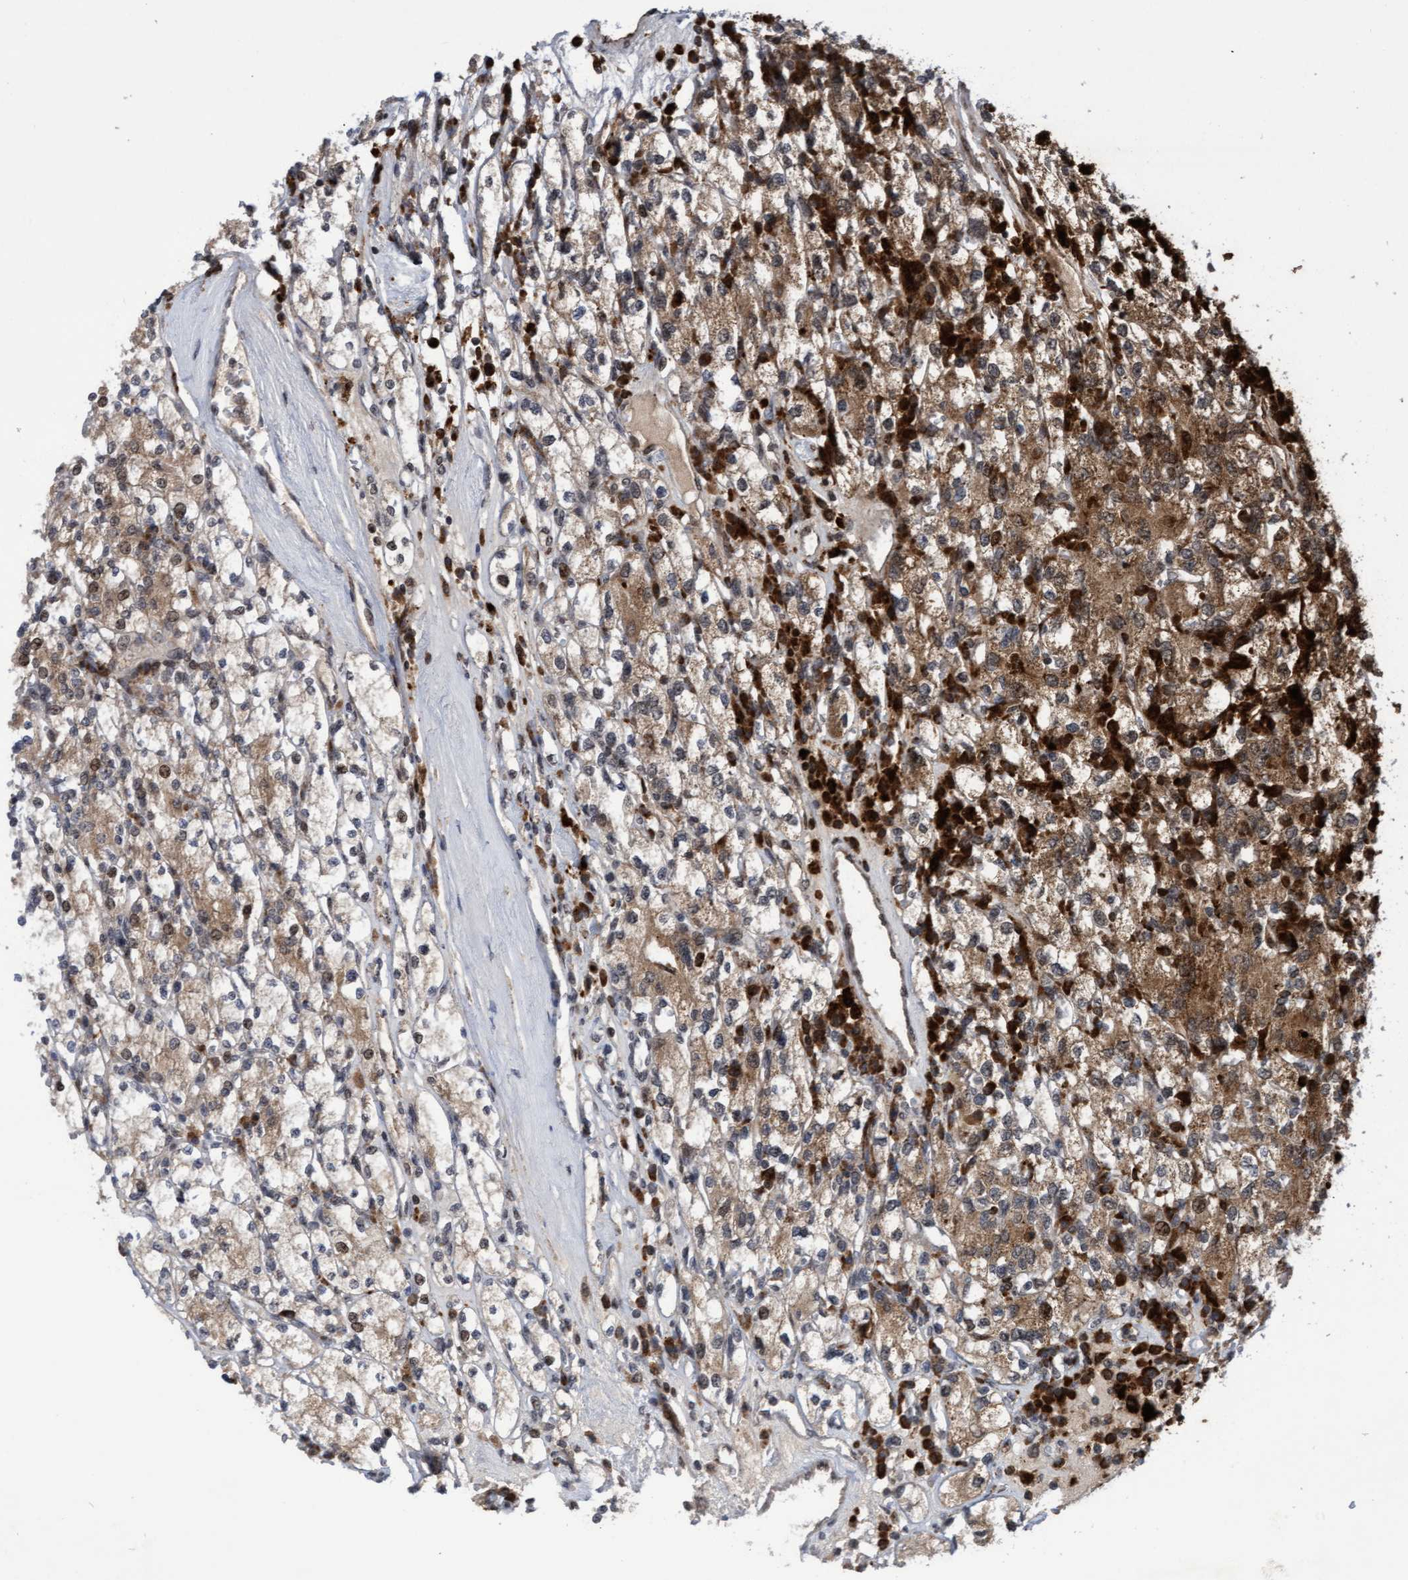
{"staining": {"intensity": "moderate", "quantity": ">75%", "location": "cytoplasmic/membranous"}, "tissue": "renal cancer", "cell_type": "Tumor cells", "image_type": "cancer", "snomed": [{"axis": "morphology", "description": "Adenocarcinoma, NOS"}, {"axis": "topography", "description": "Kidney"}], "caption": "About >75% of tumor cells in adenocarcinoma (renal) reveal moderate cytoplasmic/membranous protein expression as visualized by brown immunohistochemical staining.", "gene": "TANC2", "patient": {"sex": "male", "age": 77}}